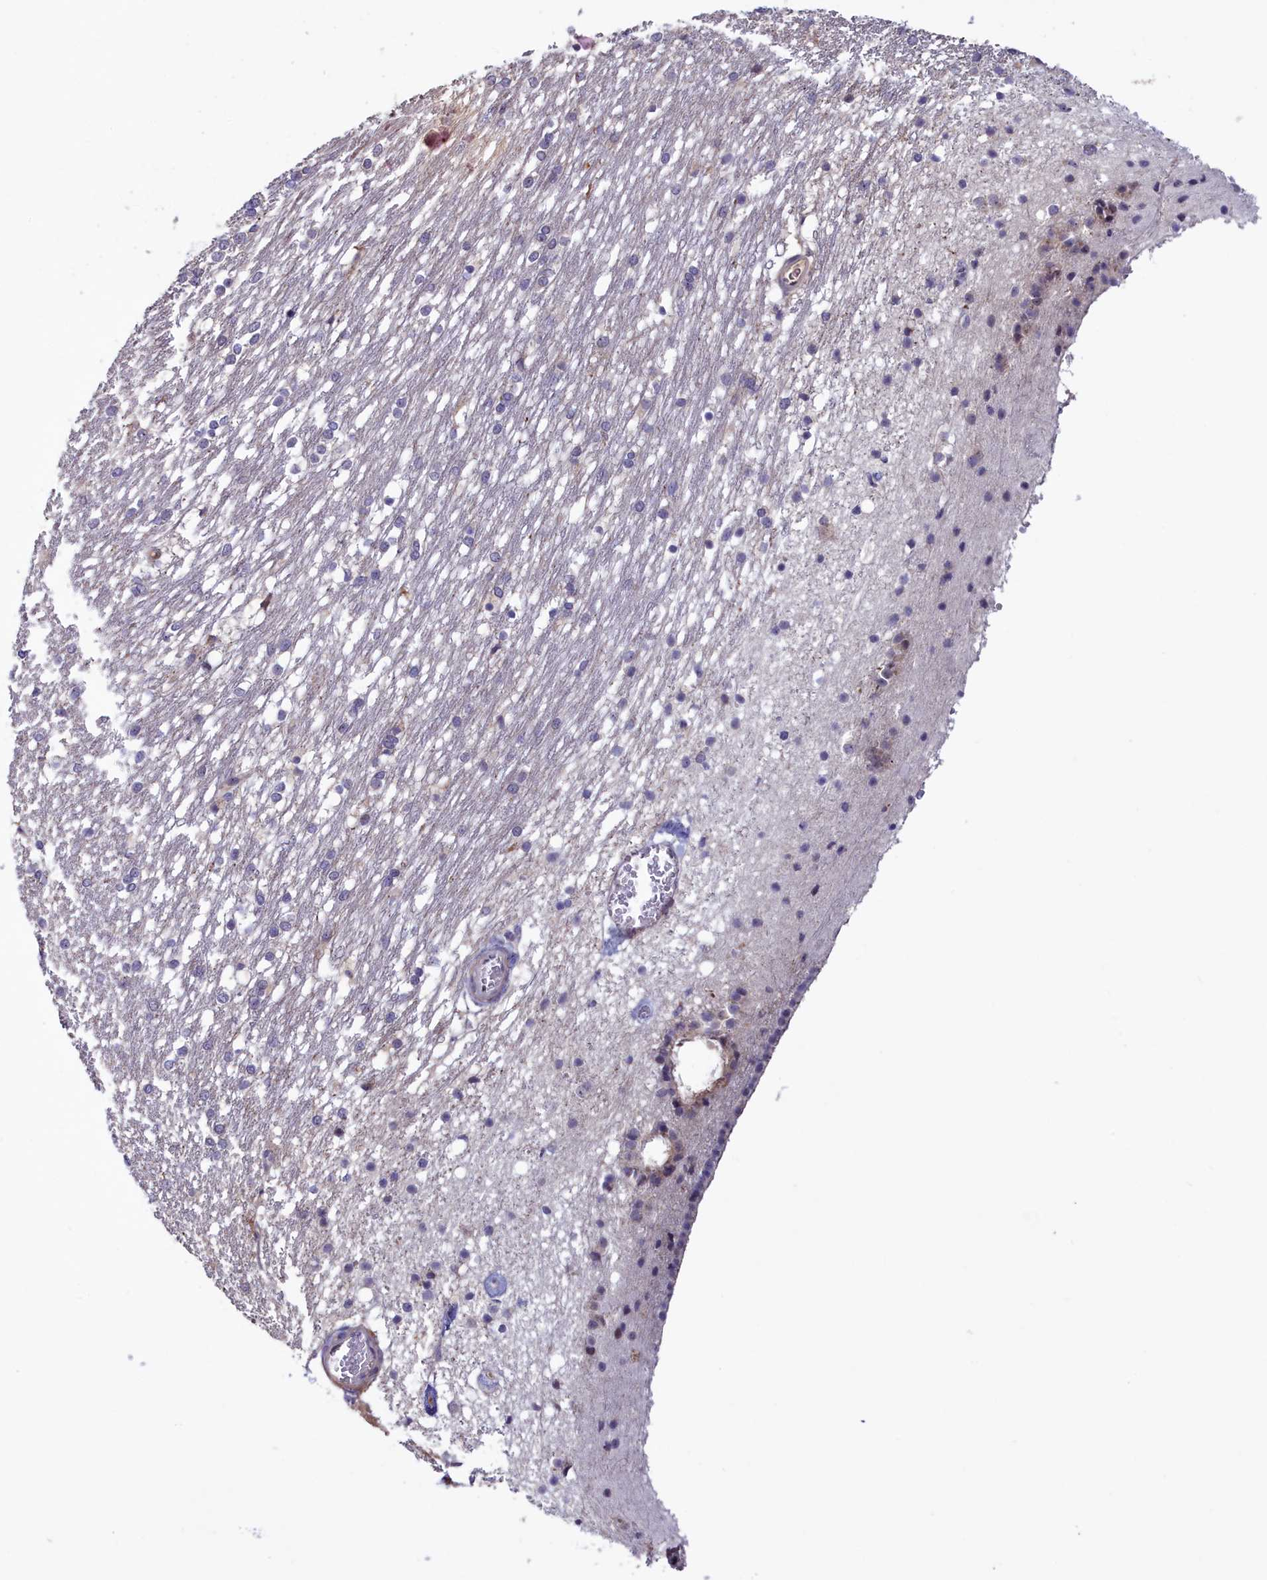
{"staining": {"intensity": "negative", "quantity": "none", "location": "none"}, "tissue": "caudate", "cell_type": "Glial cells", "image_type": "normal", "snomed": [{"axis": "morphology", "description": "Normal tissue, NOS"}, {"axis": "topography", "description": "Lateral ventricle wall"}], "caption": "A high-resolution image shows immunohistochemistry staining of unremarkable caudate, which exhibits no significant expression in glial cells.", "gene": "NEURL4", "patient": {"sex": "female", "age": 19}}